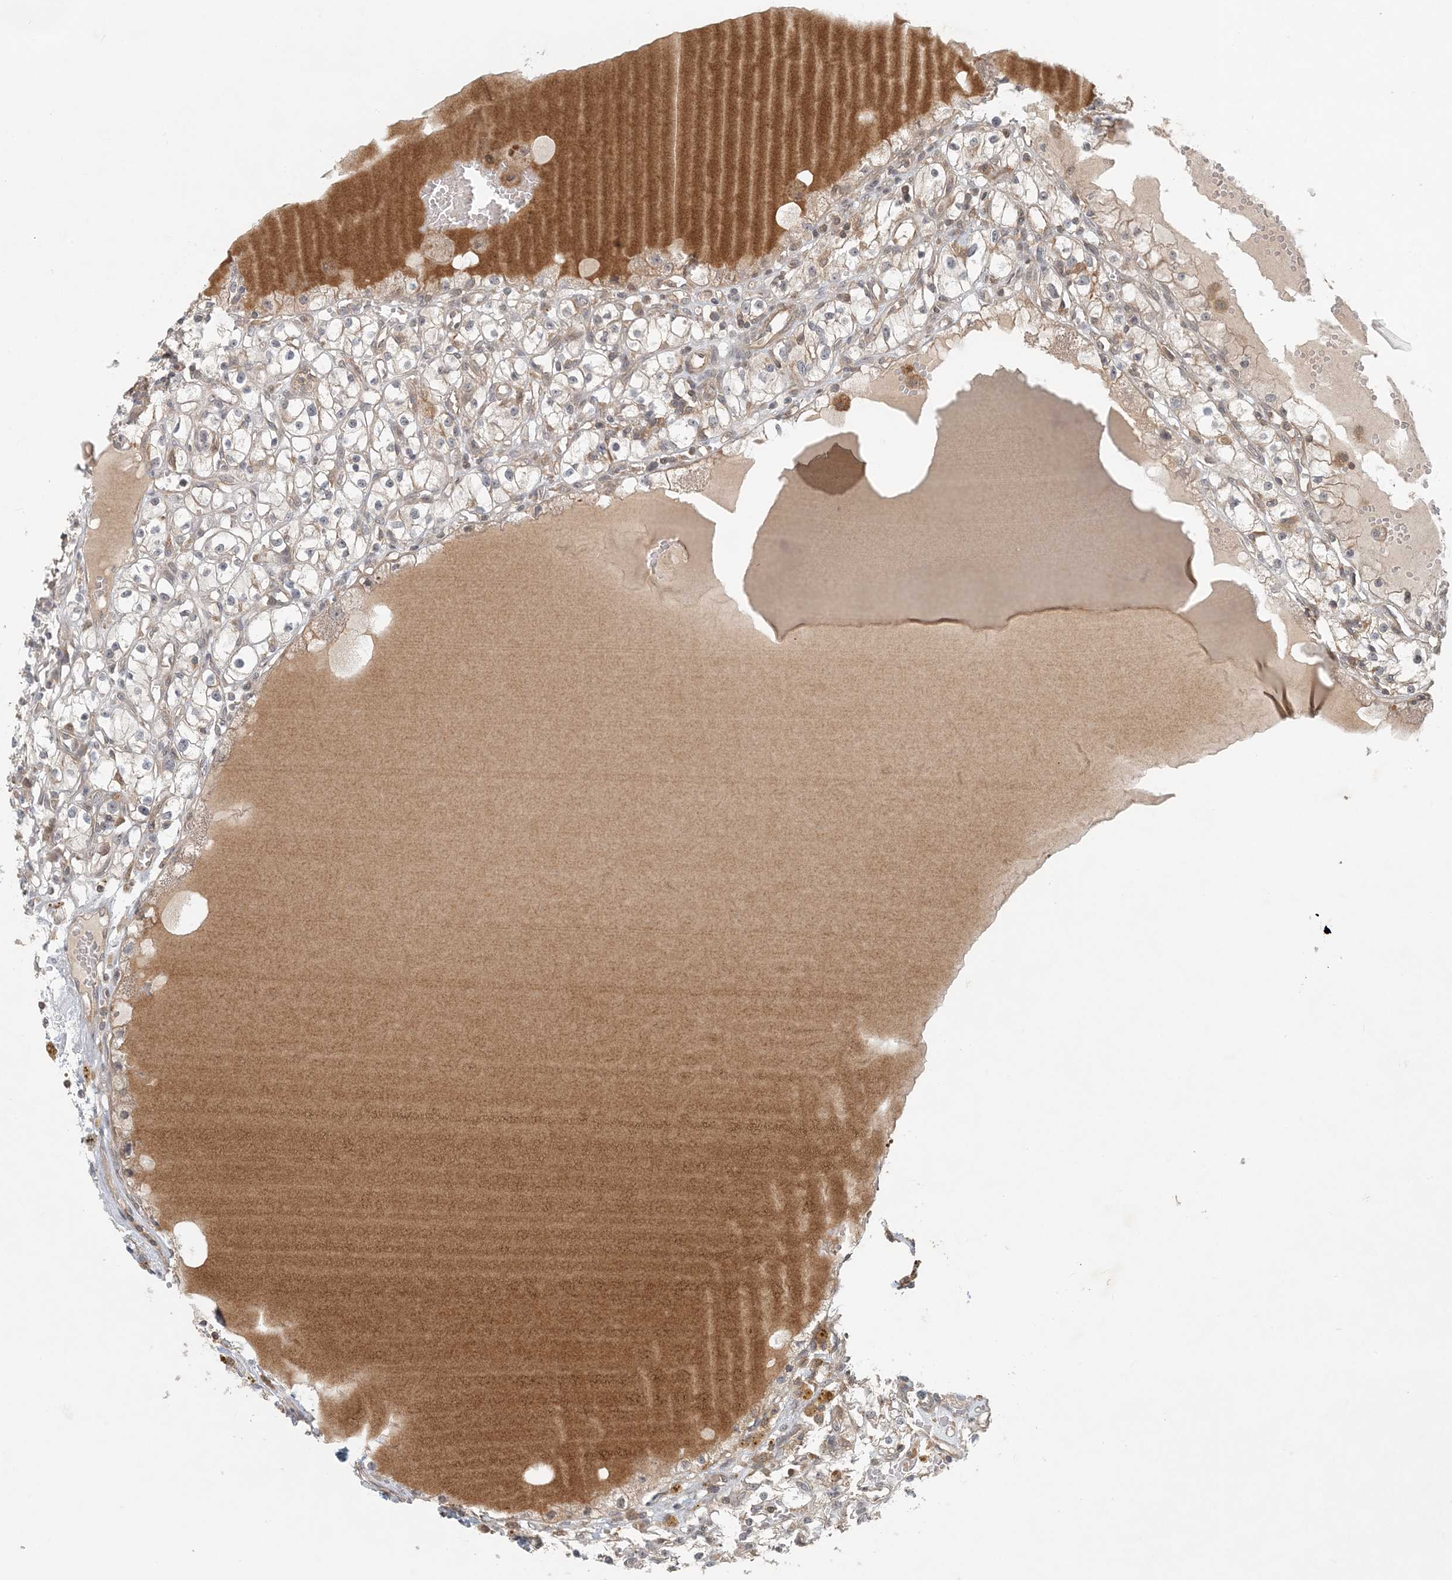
{"staining": {"intensity": "negative", "quantity": "none", "location": "none"}, "tissue": "renal cancer", "cell_type": "Tumor cells", "image_type": "cancer", "snomed": [{"axis": "morphology", "description": "Adenocarcinoma, NOS"}, {"axis": "topography", "description": "Kidney"}], "caption": "This is an immunohistochemistry photomicrograph of renal adenocarcinoma. There is no staining in tumor cells.", "gene": "OBI1", "patient": {"sex": "male", "age": 56}}